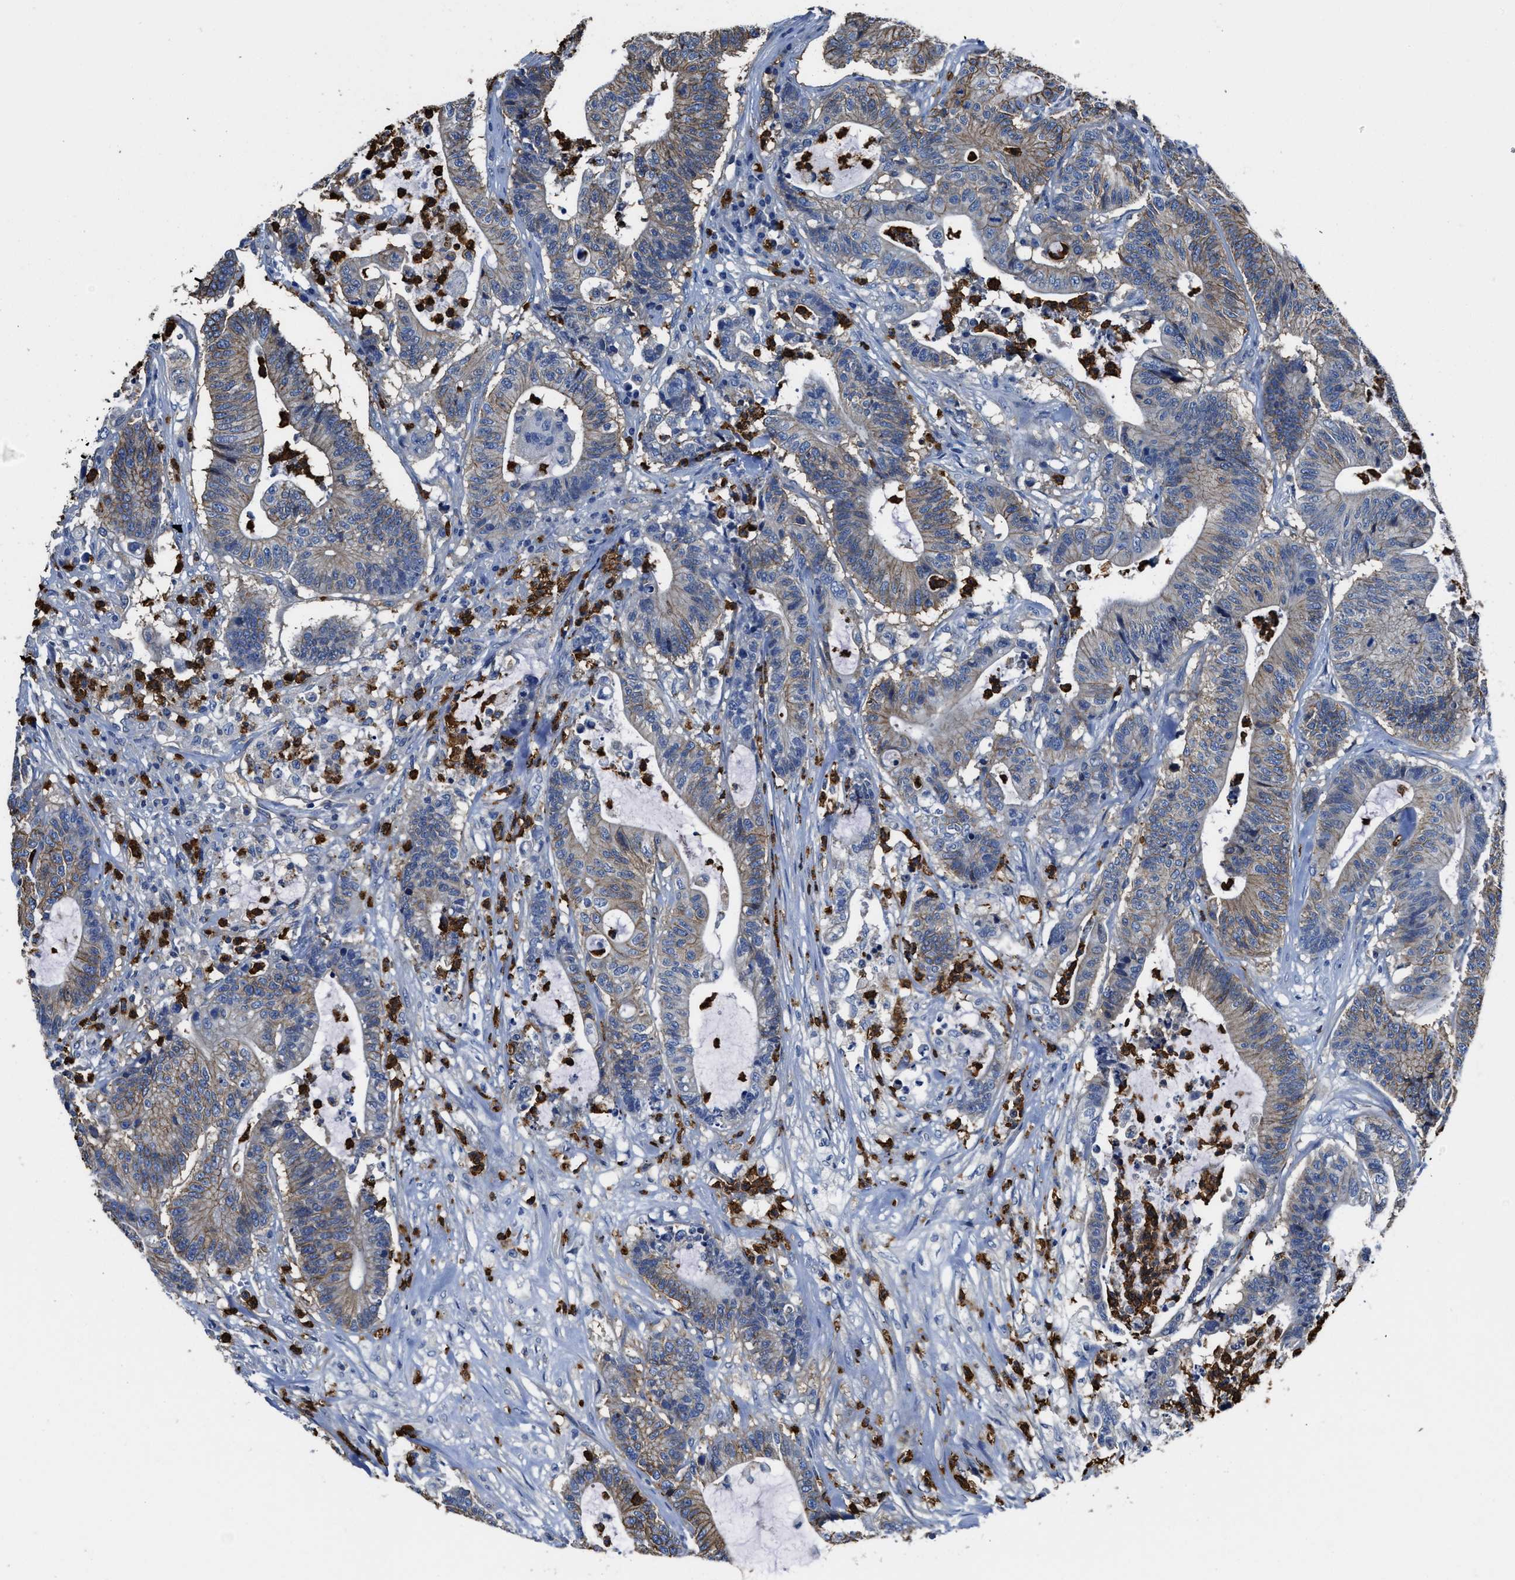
{"staining": {"intensity": "weak", "quantity": "25%-75%", "location": "cytoplasmic/membranous"}, "tissue": "colorectal cancer", "cell_type": "Tumor cells", "image_type": "cancer", "snomed": [{"axis": "morphology", "description": "Adenocarcinoma, NOS"}, {"axis": "topography", "description": "Colon"}], "caption": "Immunohistochemical staining of human colorectal cancer displays low levels of weak cytoplasmic/membranous positivity in approximately 25%-75% of tumor cells. (DAB = brown stain, brightfield microscopy at high magnification).", "gene": "TRAF6", "patient": {"sex": "female", "age": 84}}